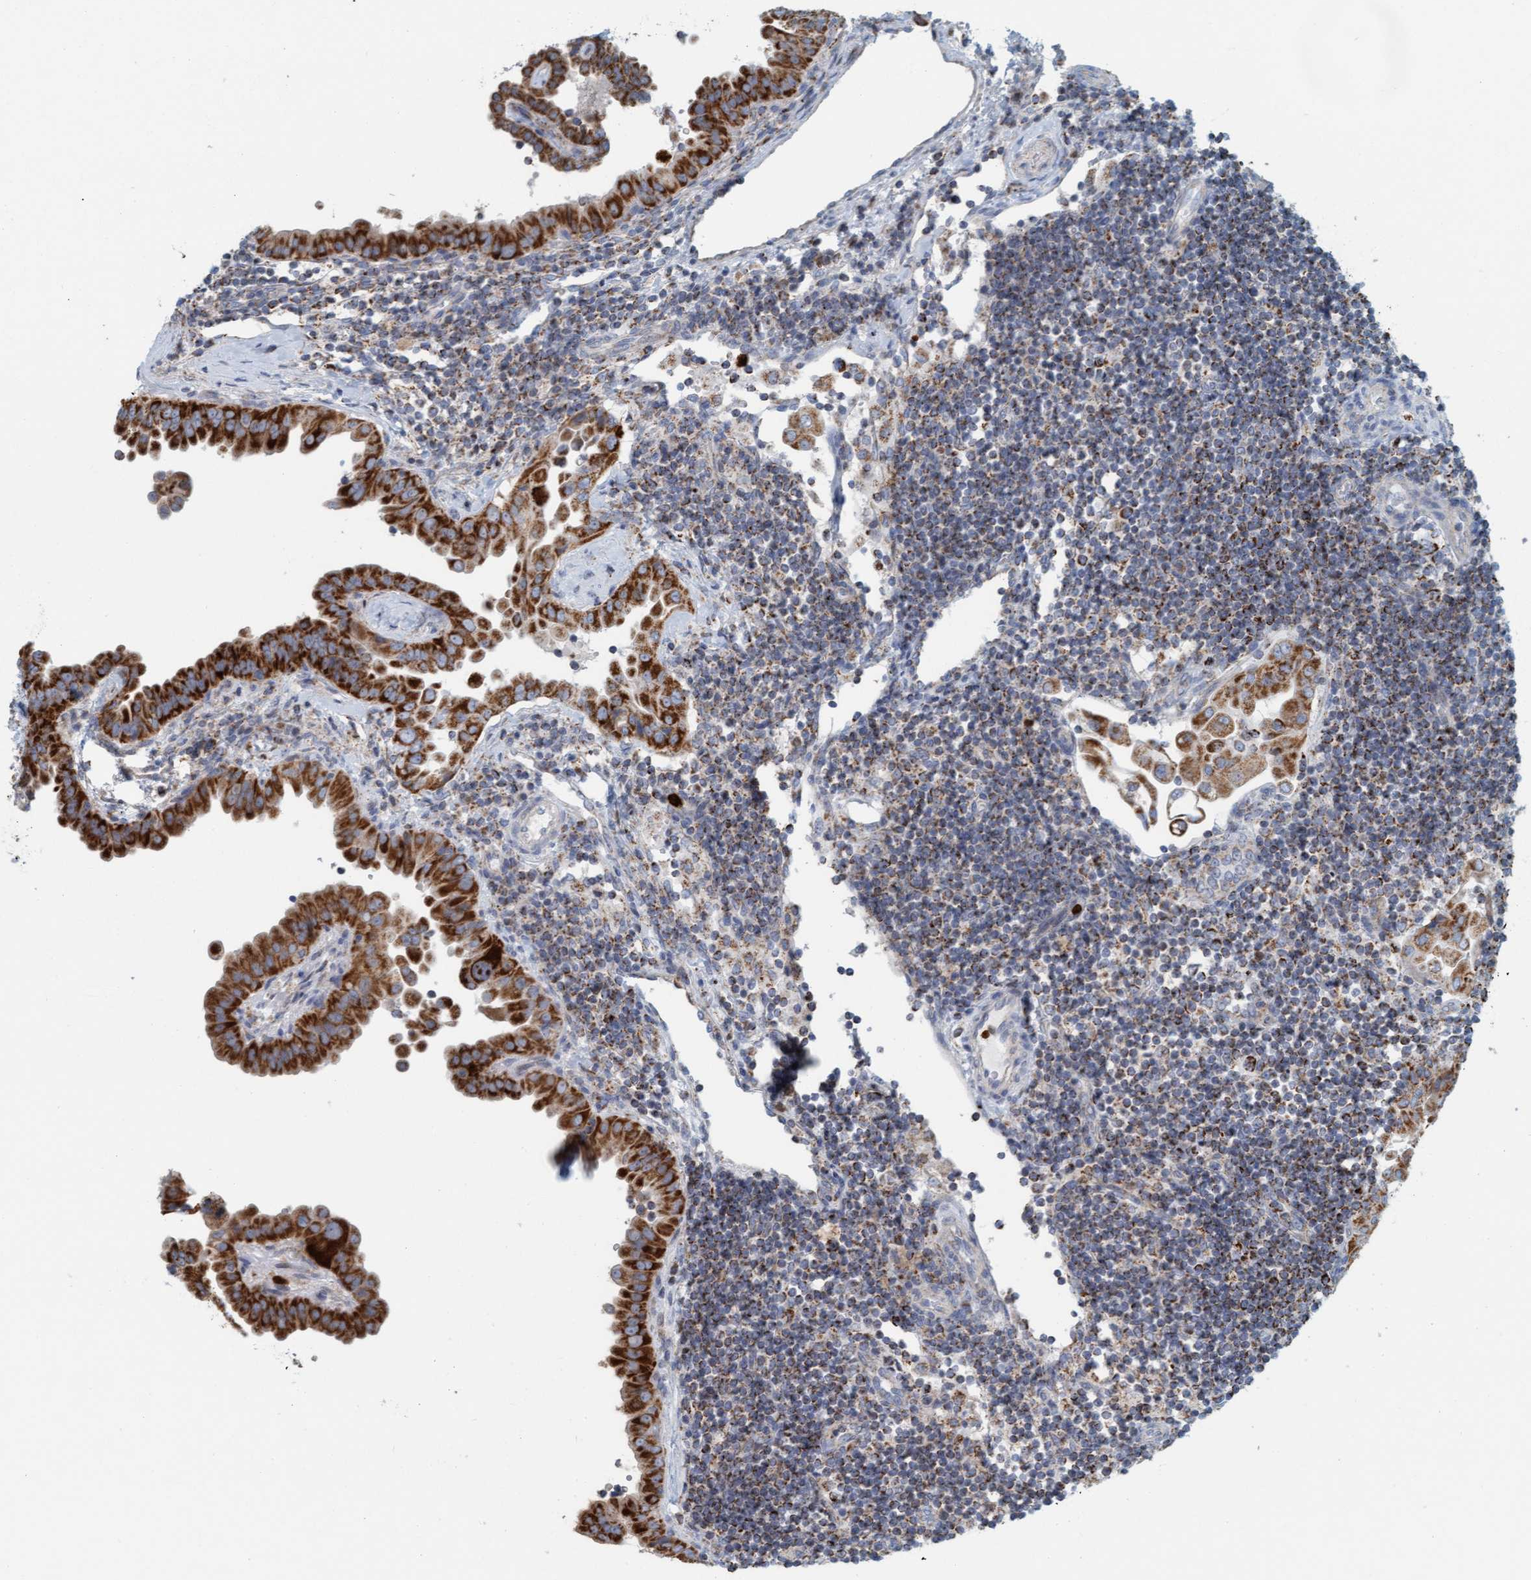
{"staining": {"intensity": "strong", "quantity": ">75%", "location": "cytoplasmic/membranous"}, "tissue": "thyroid cancer", "cell_type": "Tumor cells", "image_type": "cancer", "snomed": [{"axis": "morphology", "description": "Papillary adenocarcinoma, NOS"}, {"axis": "topography", "description": "Thyroid gland"}], "caption": "Immunohistochemistry (IHC) (DAB (3,3'-diaminobenzidine)) staining of human thyroid cancer shows strong cytoplasmic/membranous protein staining in approximately >75% of tumor cells. The staining was performed using DAB (3,3'-diaminobenzidine), with brown indicating positive protein expression. Nuclei are stained blue with hematoxylin.", "gene": "B9D1", "patient": {"sex": "male", "age": 33}}